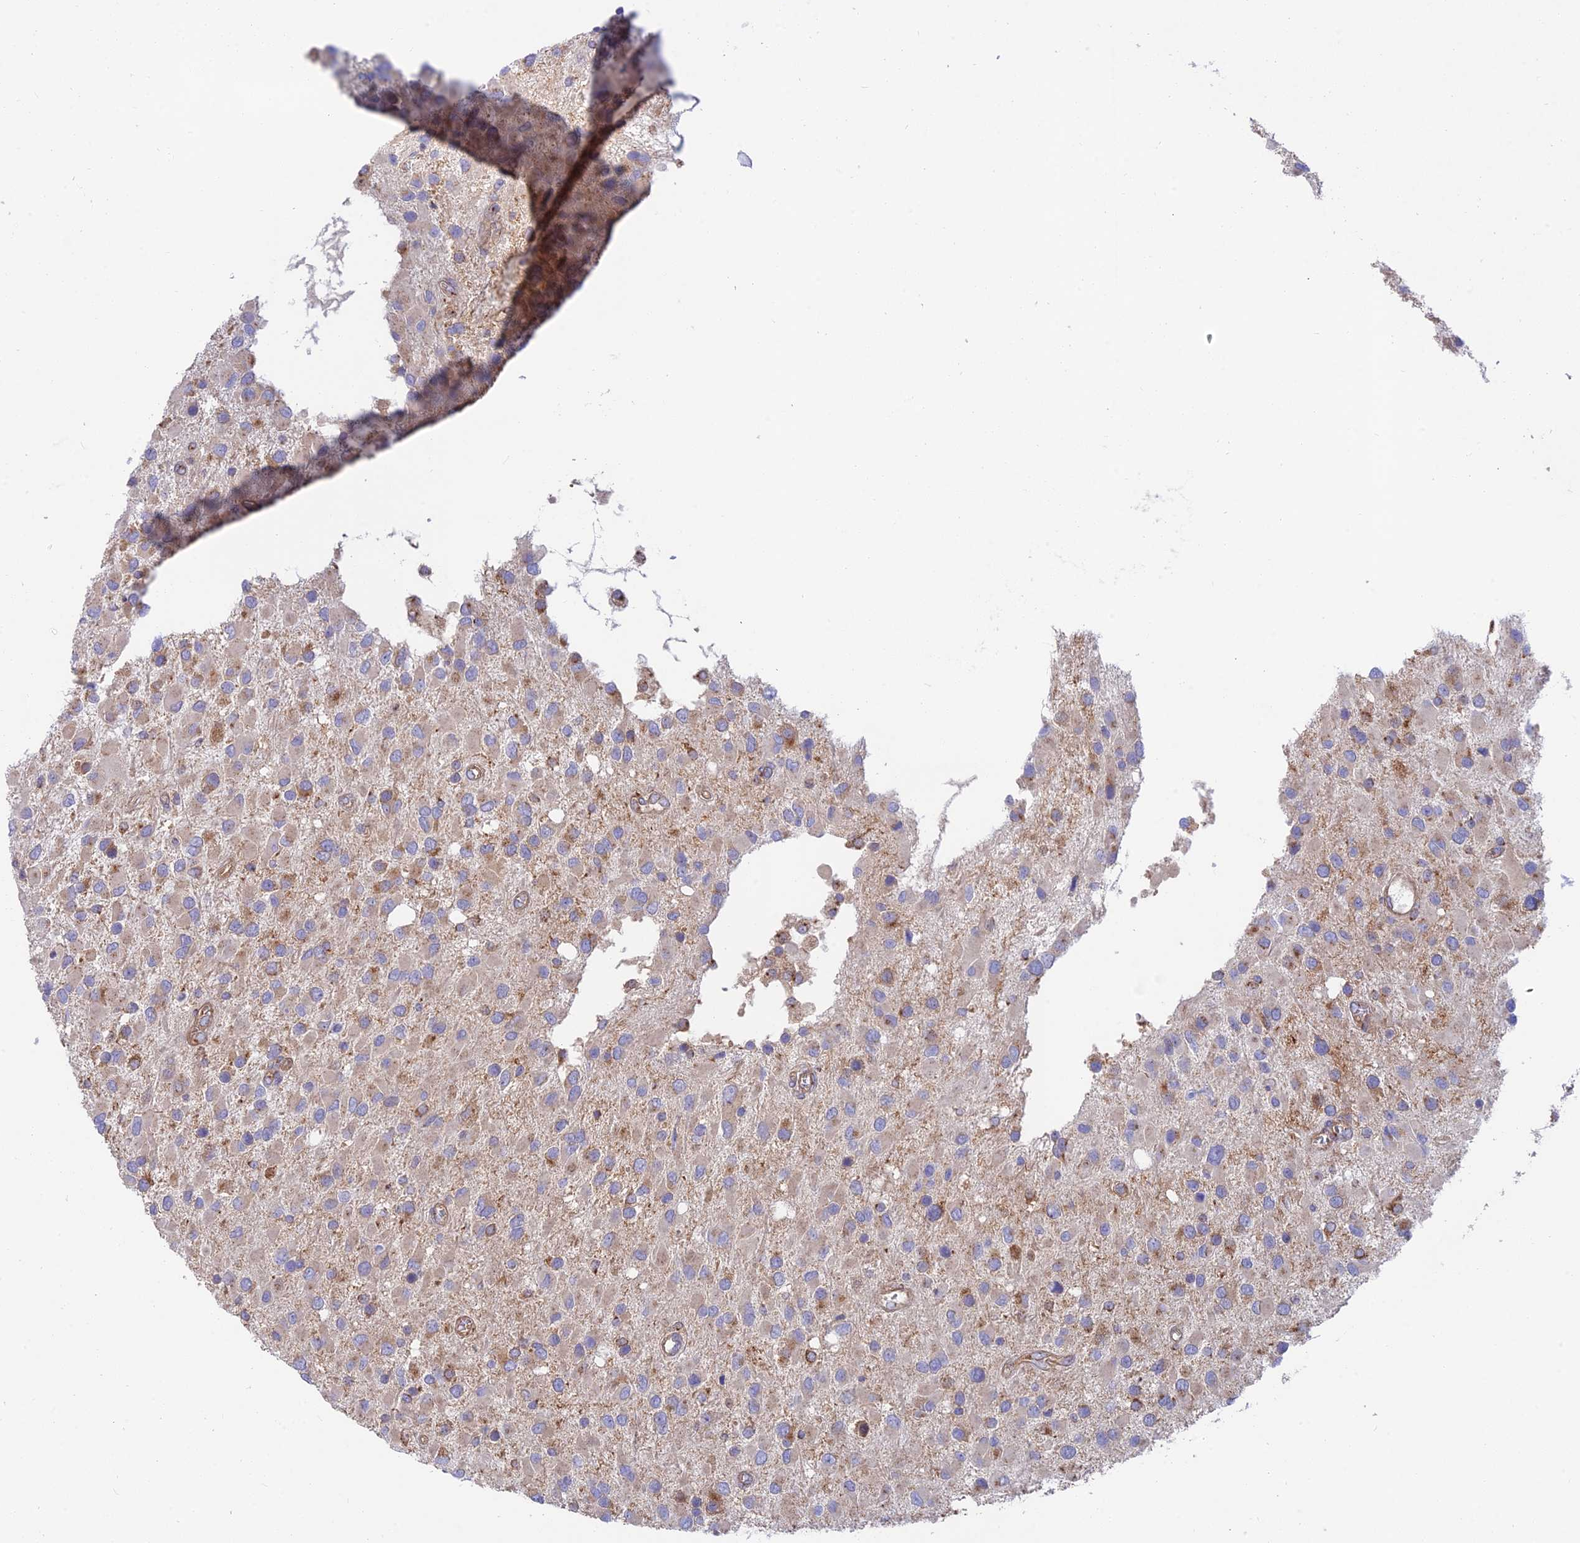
{"staining": {"intensity": "weak", "quantity": "<25%", "location": "cytoplasmic/membranous"}, "tissue": "glioma", "cell_type": "Tumor cells", "image_type": "cancer", "snomed": [{"axis": "morphology", "description": "Glioma, malignant, High grade"}, {"axis": "topography", "description": "Brain"}], "caption": "Tumor cells are negative for protein expression in human malignant glioma (high-grade).", "gene": "GOLGA3", "patient": {"sex": "male", "age": 53}}